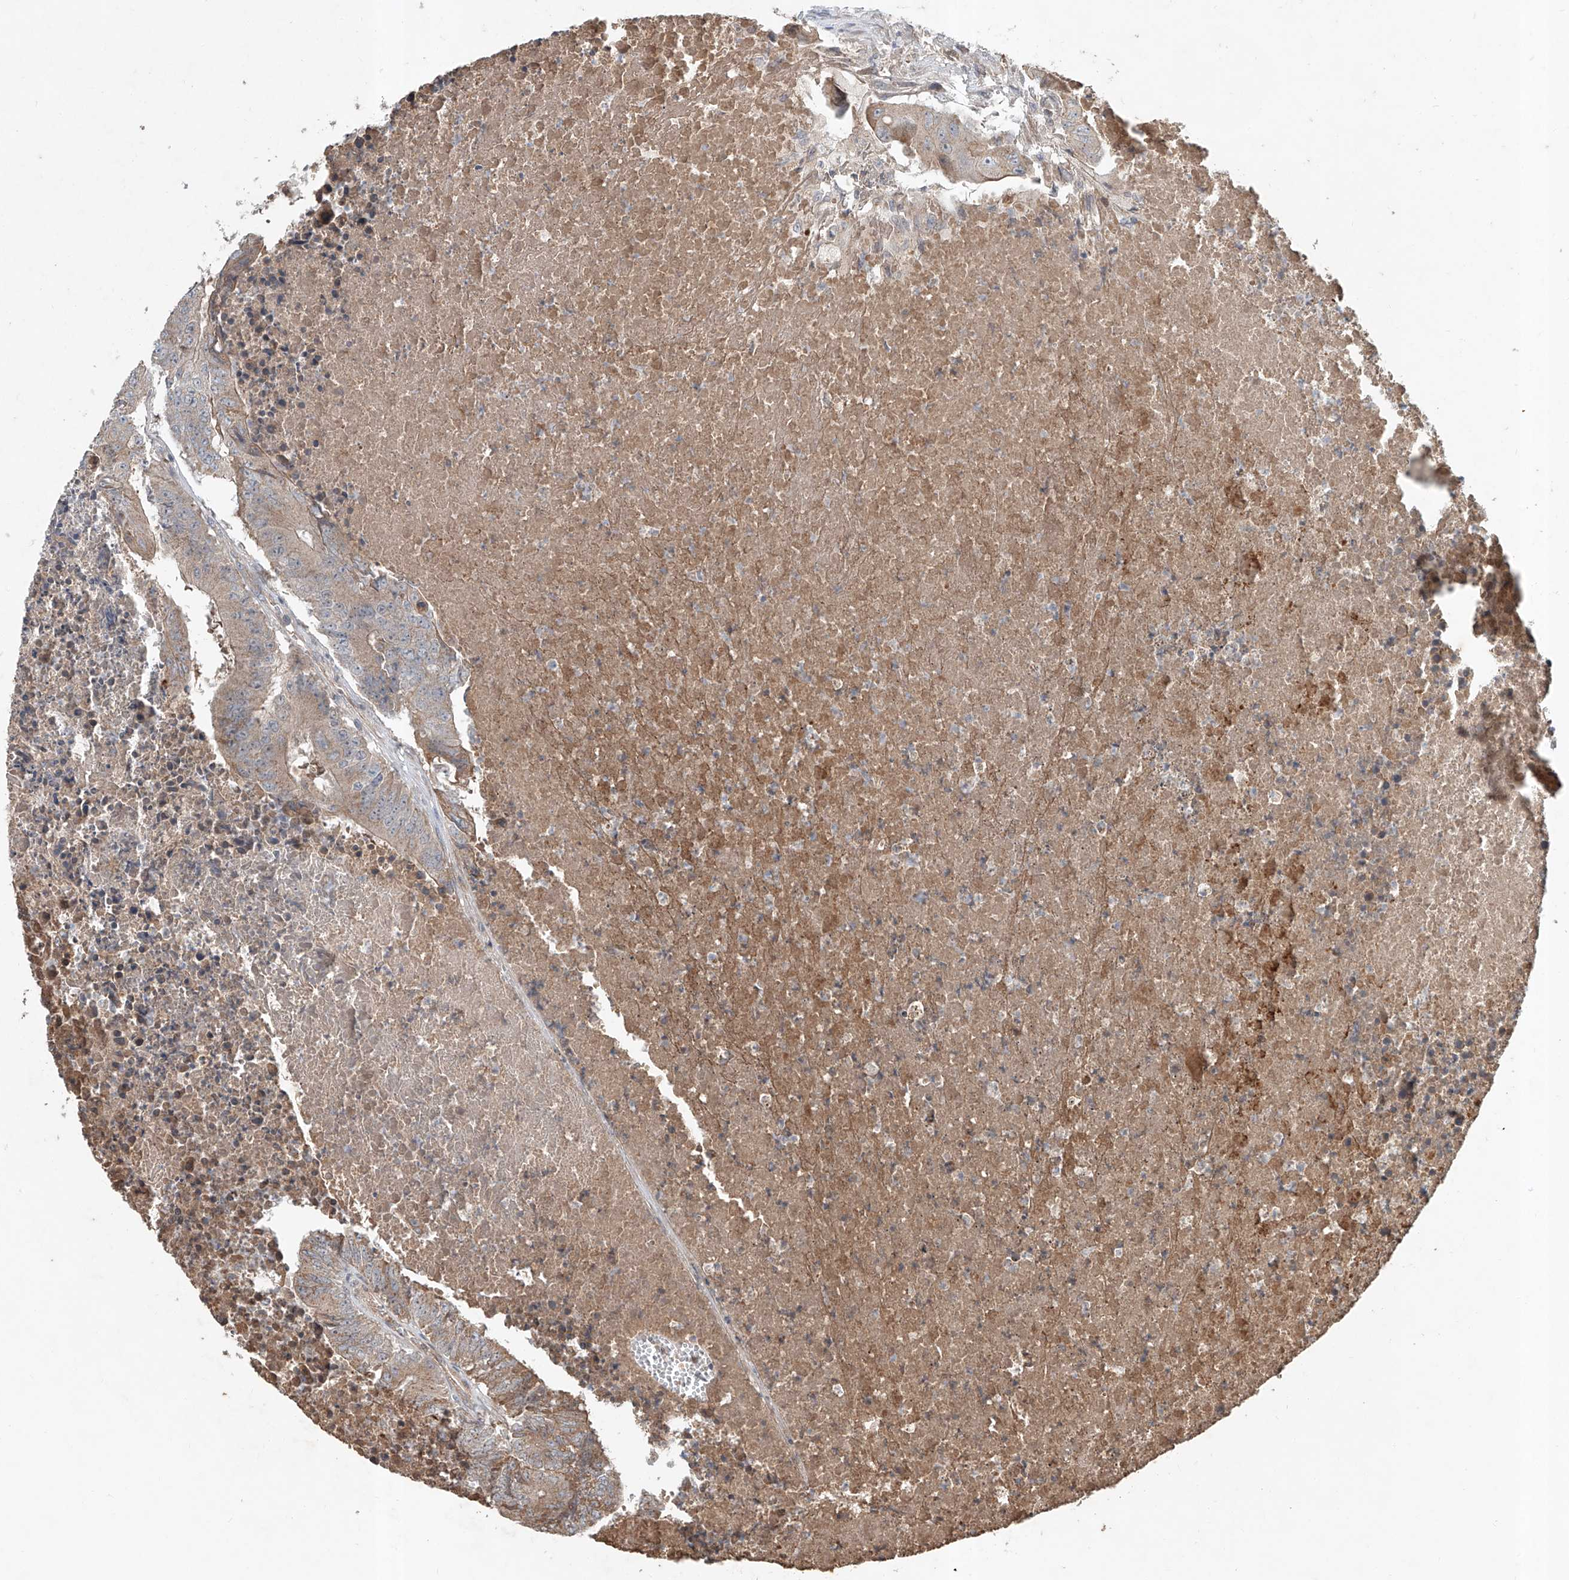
{"staining": {"intensity": "weak", "quantity": ">75%", "location": "cytoplasmic/membranous"}, "tissue": "colorectal cancer", "cell_type": "Tumor cells", "image_type": "cancer", "snomed": [{"axis": "morphology", "description": "Adenocarcinoma, NOS"}, {"axis": "topography", "description": "Colon"}], "caption": "The image shows staining of adenocarcinoma (colorectal), revealing weak cytoplasmic/membranous protein positivity (brown color) within tumor cells.", "gene": "ADAM23", "patient": {"sex": "male", "age": 87}}